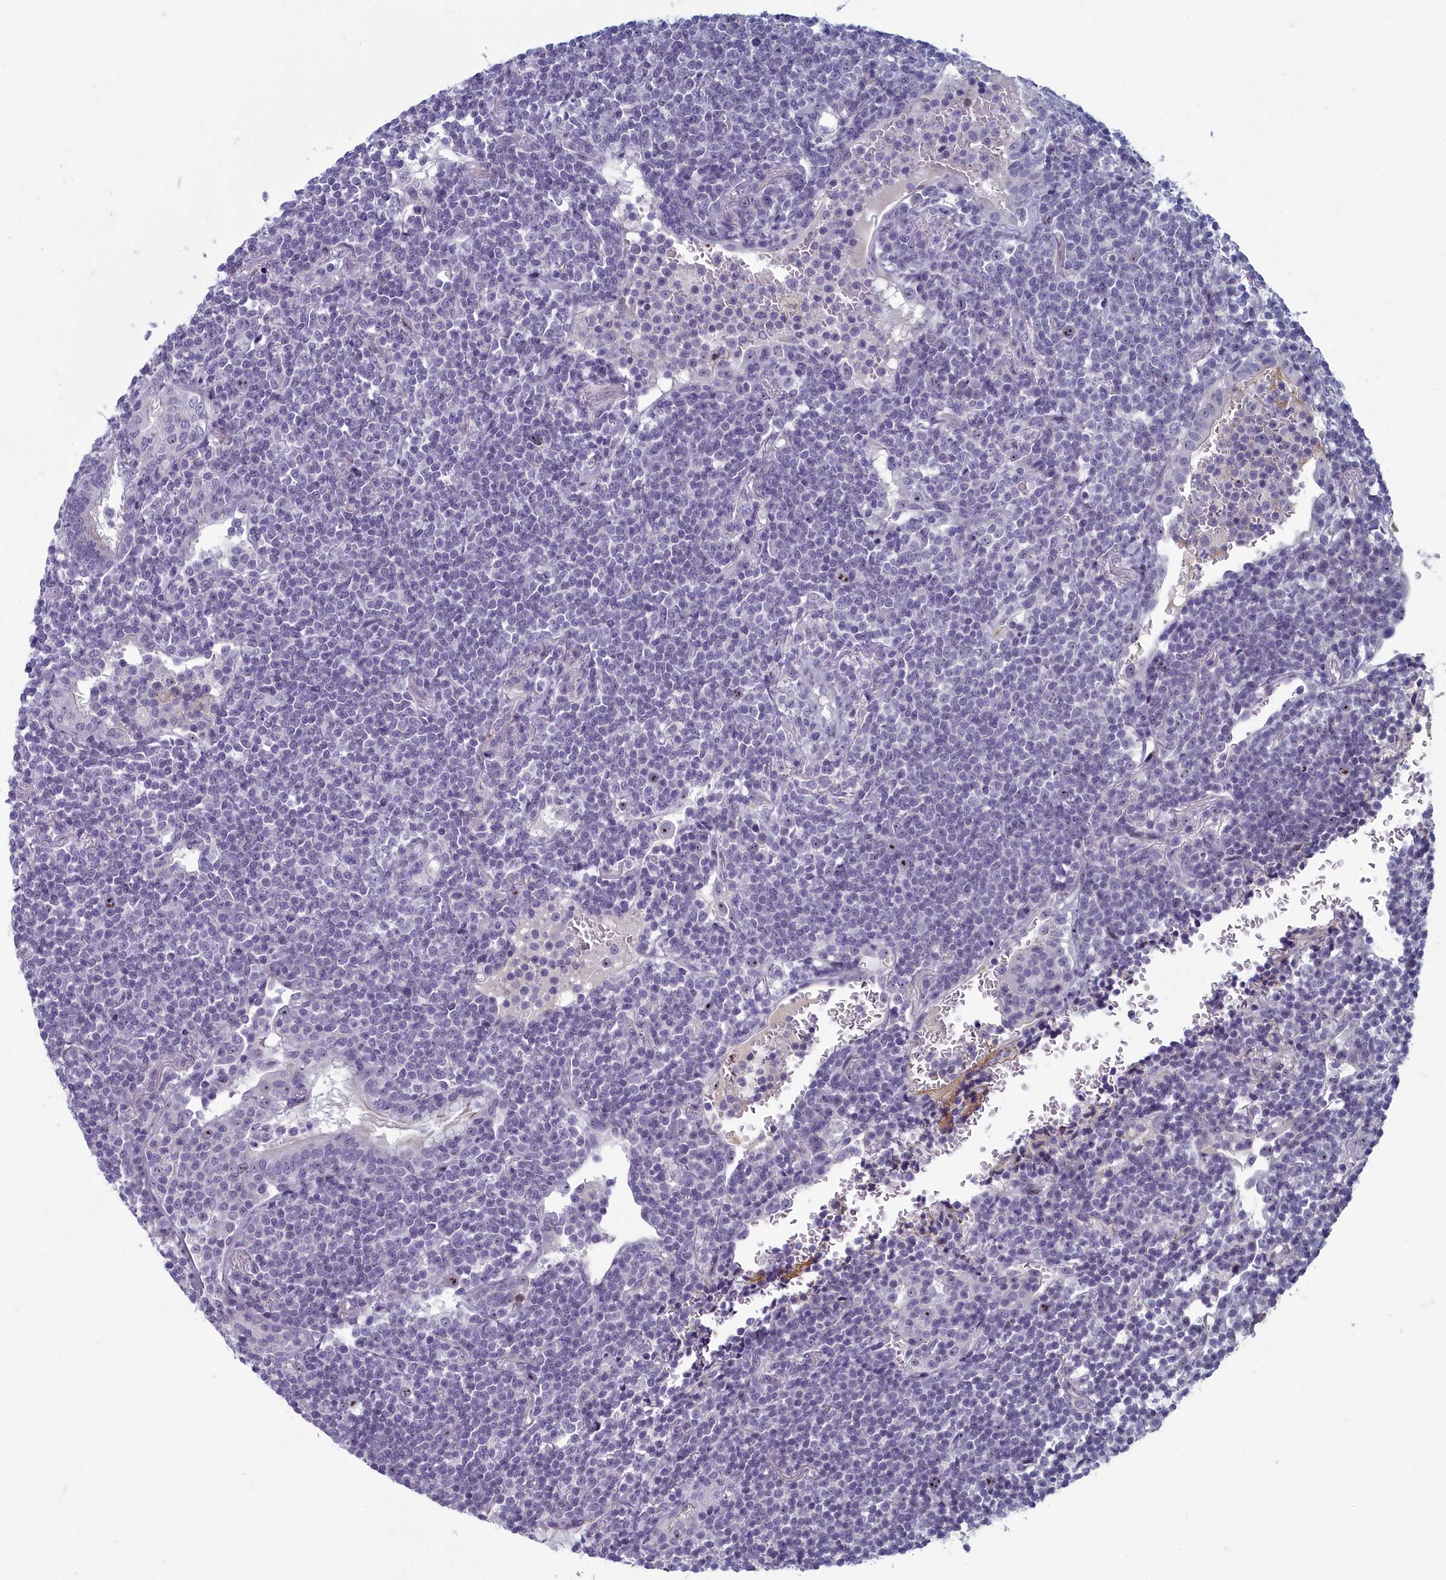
{"staining": {"intensity": "negative", "quantity": "none", "location": "none"}, "tissue": "lymphoma", "cell_type": "Tumor cells", "image_type": "cancer", "snomed": [{"axis": "morphology", "description": "Malignant lymphoma, non-Hodgkin's type, Low grade"}, {"axis": "topography", "description": "Lung"}], "caption": "The micrograph exhibits no significant staining in tumor cells of malignant lymphoma, non-Hodgkin's type (low-grade). (DAB IHC, high magnification).", "gene": "INSYN2A", "patient": {"sex": "female", "age": 71}}